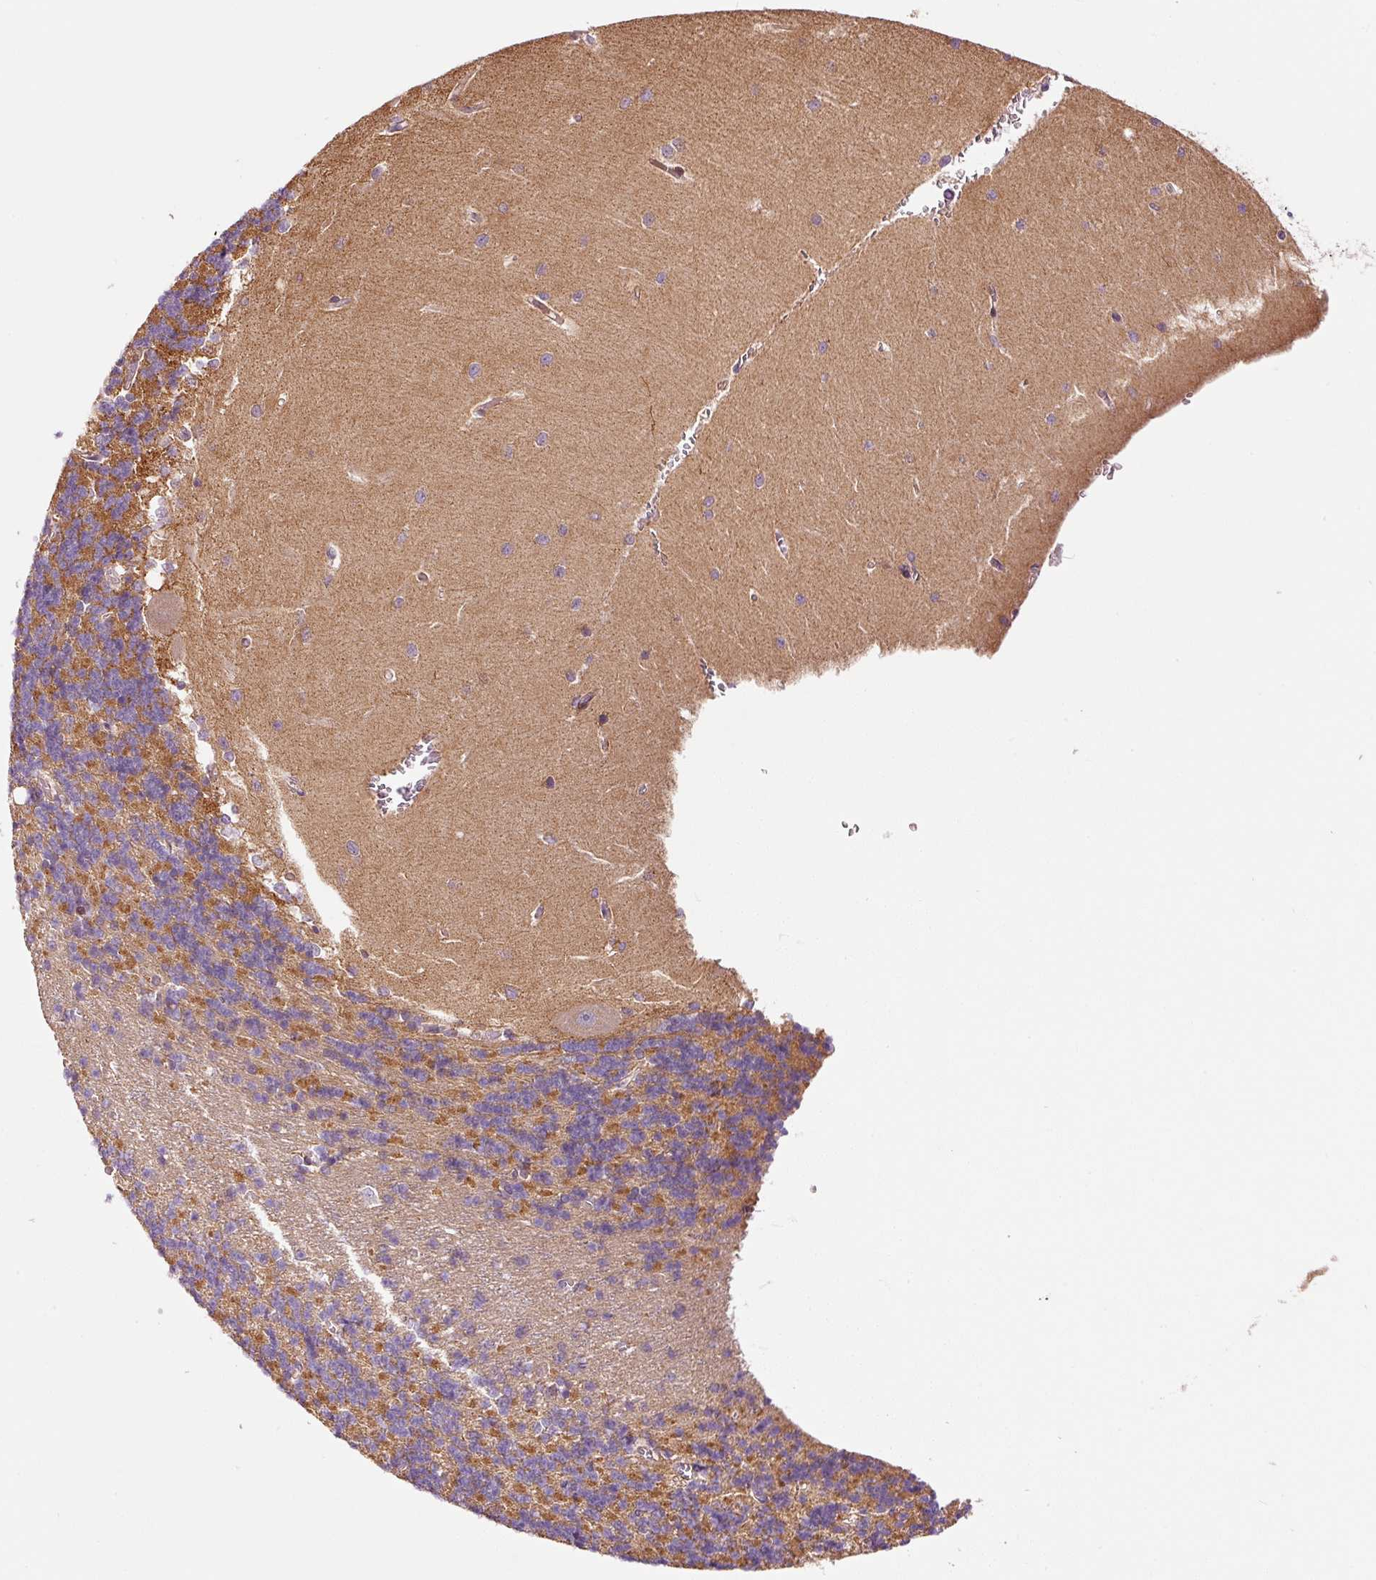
{"staining": {"intensity": "strong", "quantity": "25%-75%", "location": "cytoplasmic/membranous"}, "tissue": "cerebellum", "cell_type": "Cells in granular layer", "image_type": "normal", "snomed": [{"axis": "morphology", "description": "Normal tissue, NOS"}, {"axis": "topography", "description": "Cerebellum"}], "caption": "This photomicrograph reveals IHC staining of unremarkable human cerebellum, with high strong cytoplasmic/membranous staining in approximately 25%-75% of cells in granular layer.", "gene": "LIMK2", "patient": {"sex": "male", "age": 37}}